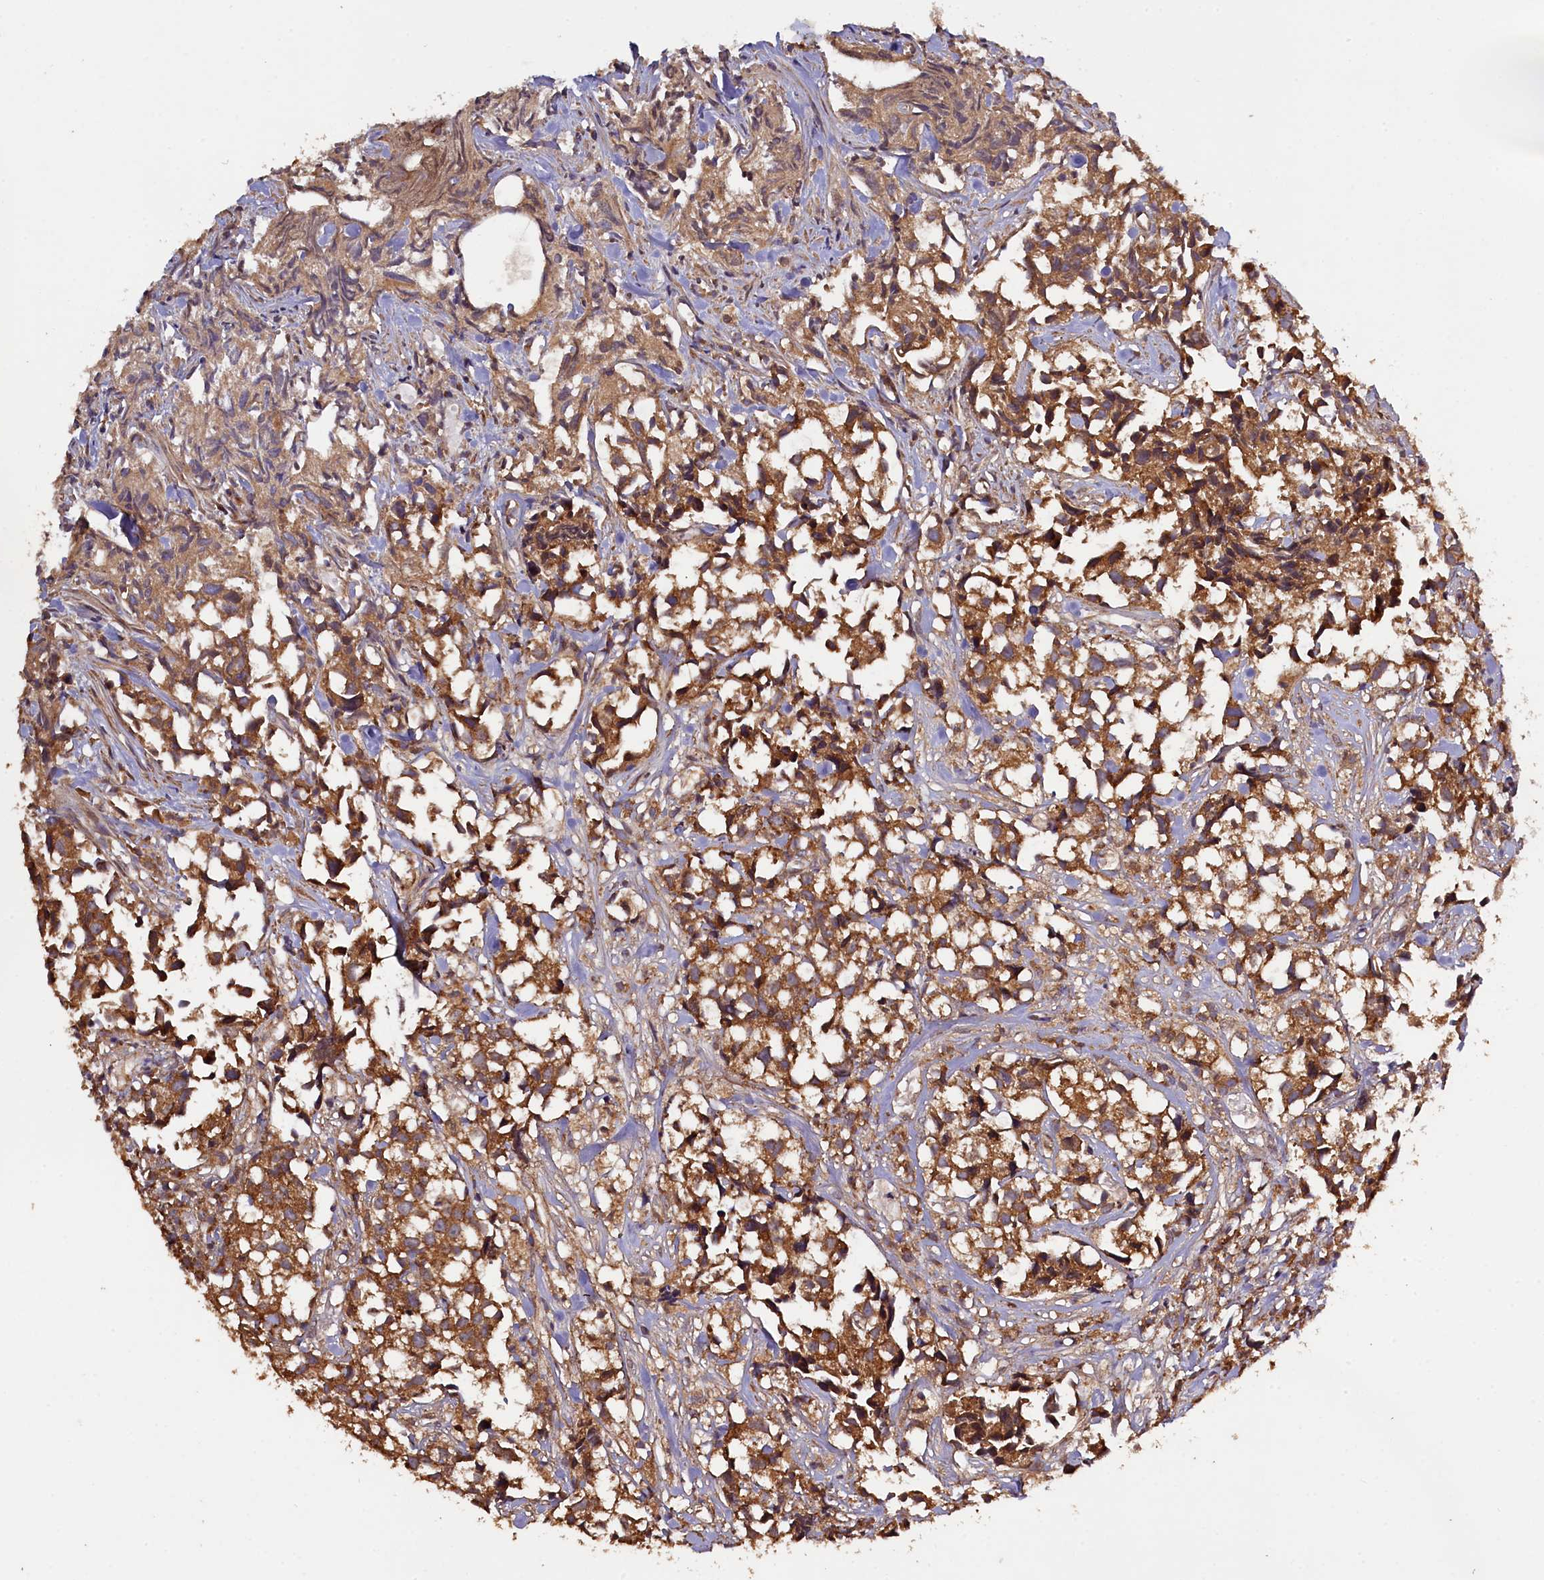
{"staining": {"intensity": "strong", "quantity": ">75%", "location": "cytoplasmic/membranous"}, "tissue": "urothelial cancer", "cell_type": "Tumor cells", "image_type": "cancer", "snomed": [{"axis": "morphology", "description": "Urothelial carcinoma, High grade"}, {"axis": "topography", "description": "Urinary bladder"}], "caption": "Immunohistochemistry (IHC) (DAB (3,3'-diaminobenzidine)) staining of human high-grade urothelial carcinoma demonstrates strong cytoplasmic/membranous protein expression in about >75% of tumor cells.", "gene": "KLC2", "patient": {"sex": "female", "age": 75}}